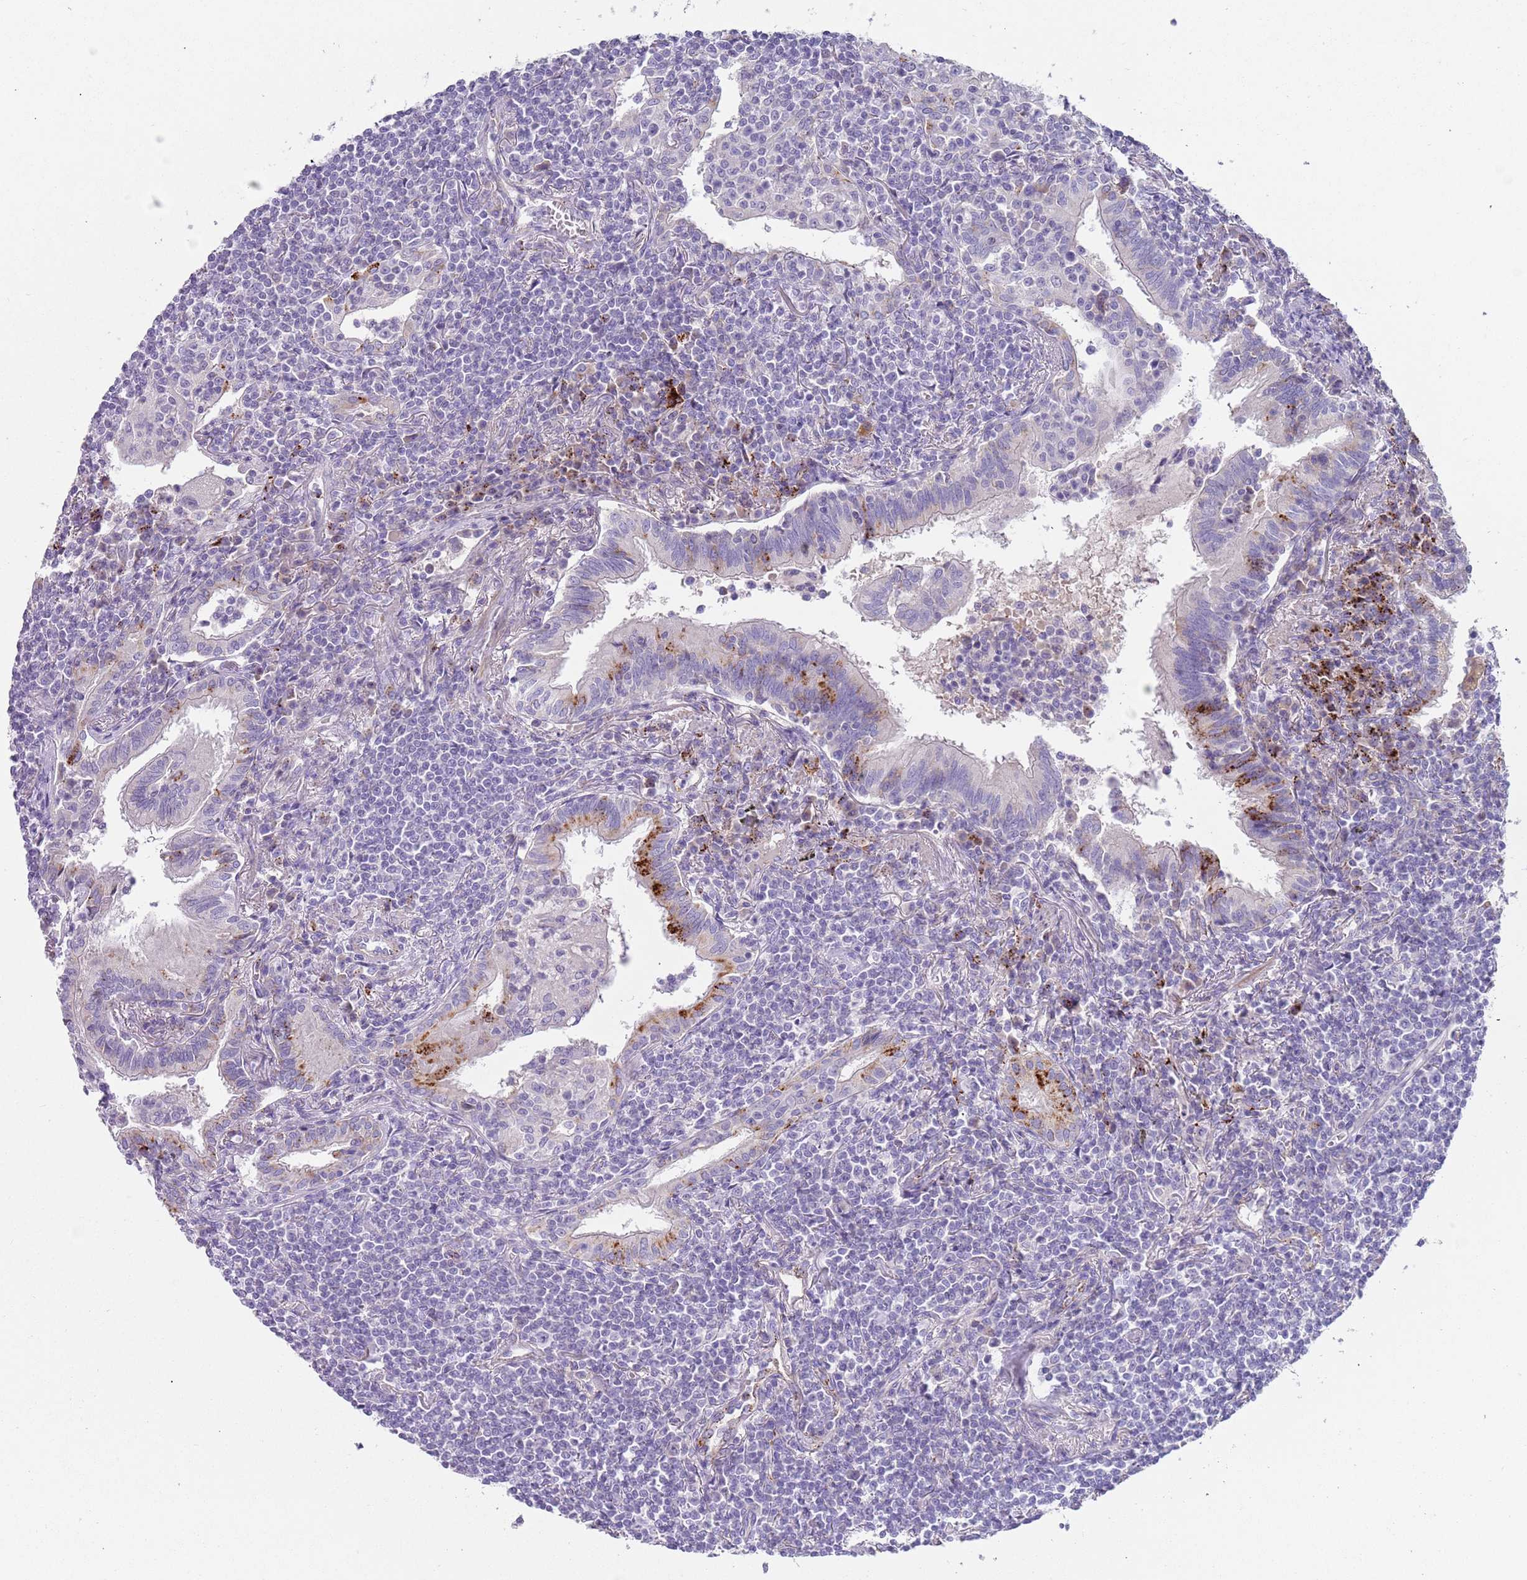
{"staining": {"intensity": "negative", "quantity": "none", "location": "none"}, "tissue": "lymphoma", "cell_type": "Tumor cells", "image_type": "cancer", "snomed": [{"axis": "morphology", "description": "Malignant lymphoma, non-Hodgkin's type, Low grade"}, {"axis": "topography", "description": "Lung"}], "caption": "High power microscopy image of an immunohistochemistry (IHC) histopathology image of lymphoma, revealing no significant positivity in tumor cells.", "gene": "LRRN3", "patient": {"sex": "female", "age": 71}}